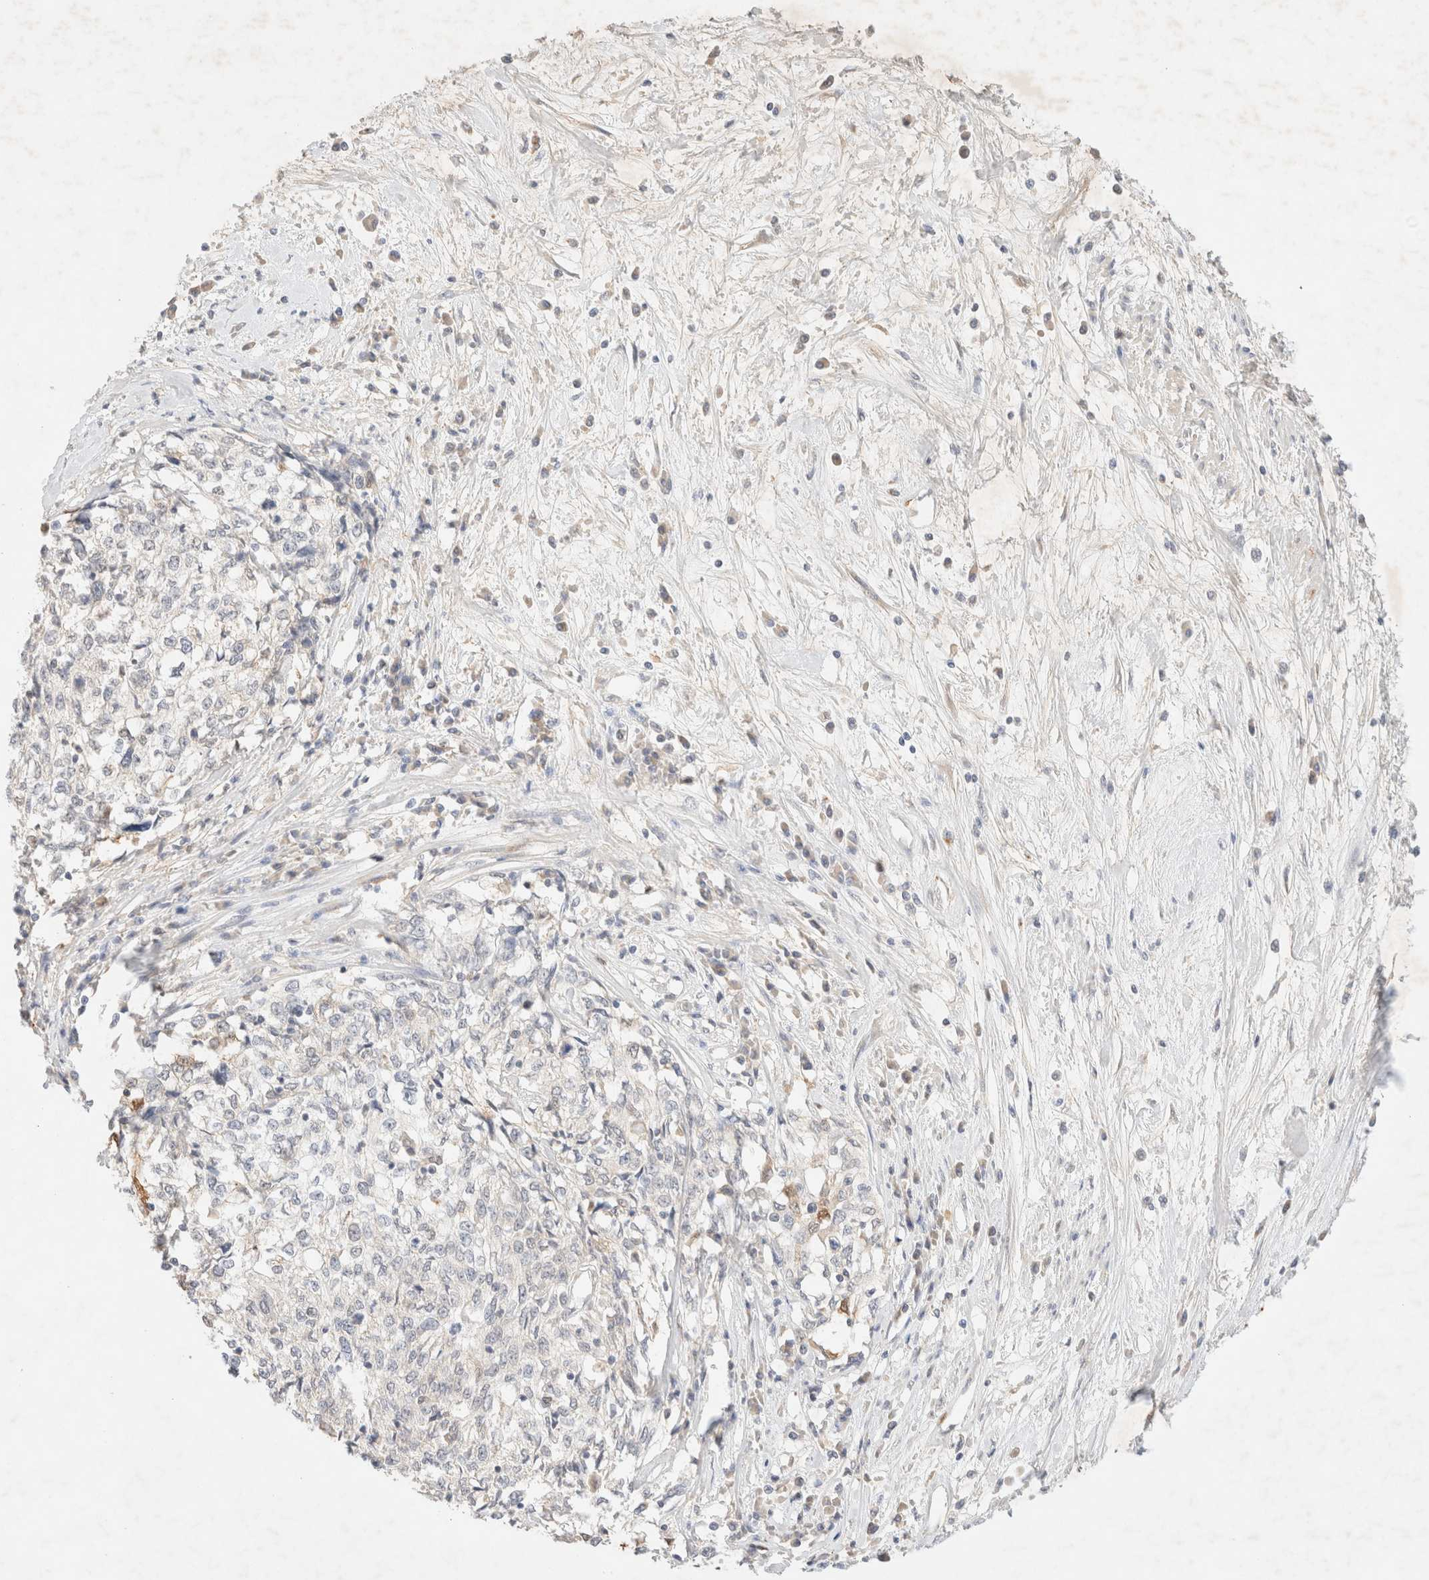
{"staining": {"intensity": "negative", "quantity": "none", "location": "none"}, "tissue": "cervical cancer", "cell_type": "Tumor cells", "image_type": "cancer", "snomed": [{"axis": "morphology", "description": "Squamous cell carcinoma, NOS"}, {"axis": "topography", "description": "Cervix"}], "caption": "This image is of cervical cancer stained with immunohistochemistry (IHC) to label a protein in brown with the nuclei are counter-stained blue. There is no positivity in tumor cells.", "gene": "SNTB1", "patient": {"sex": "female", "age": 57}}